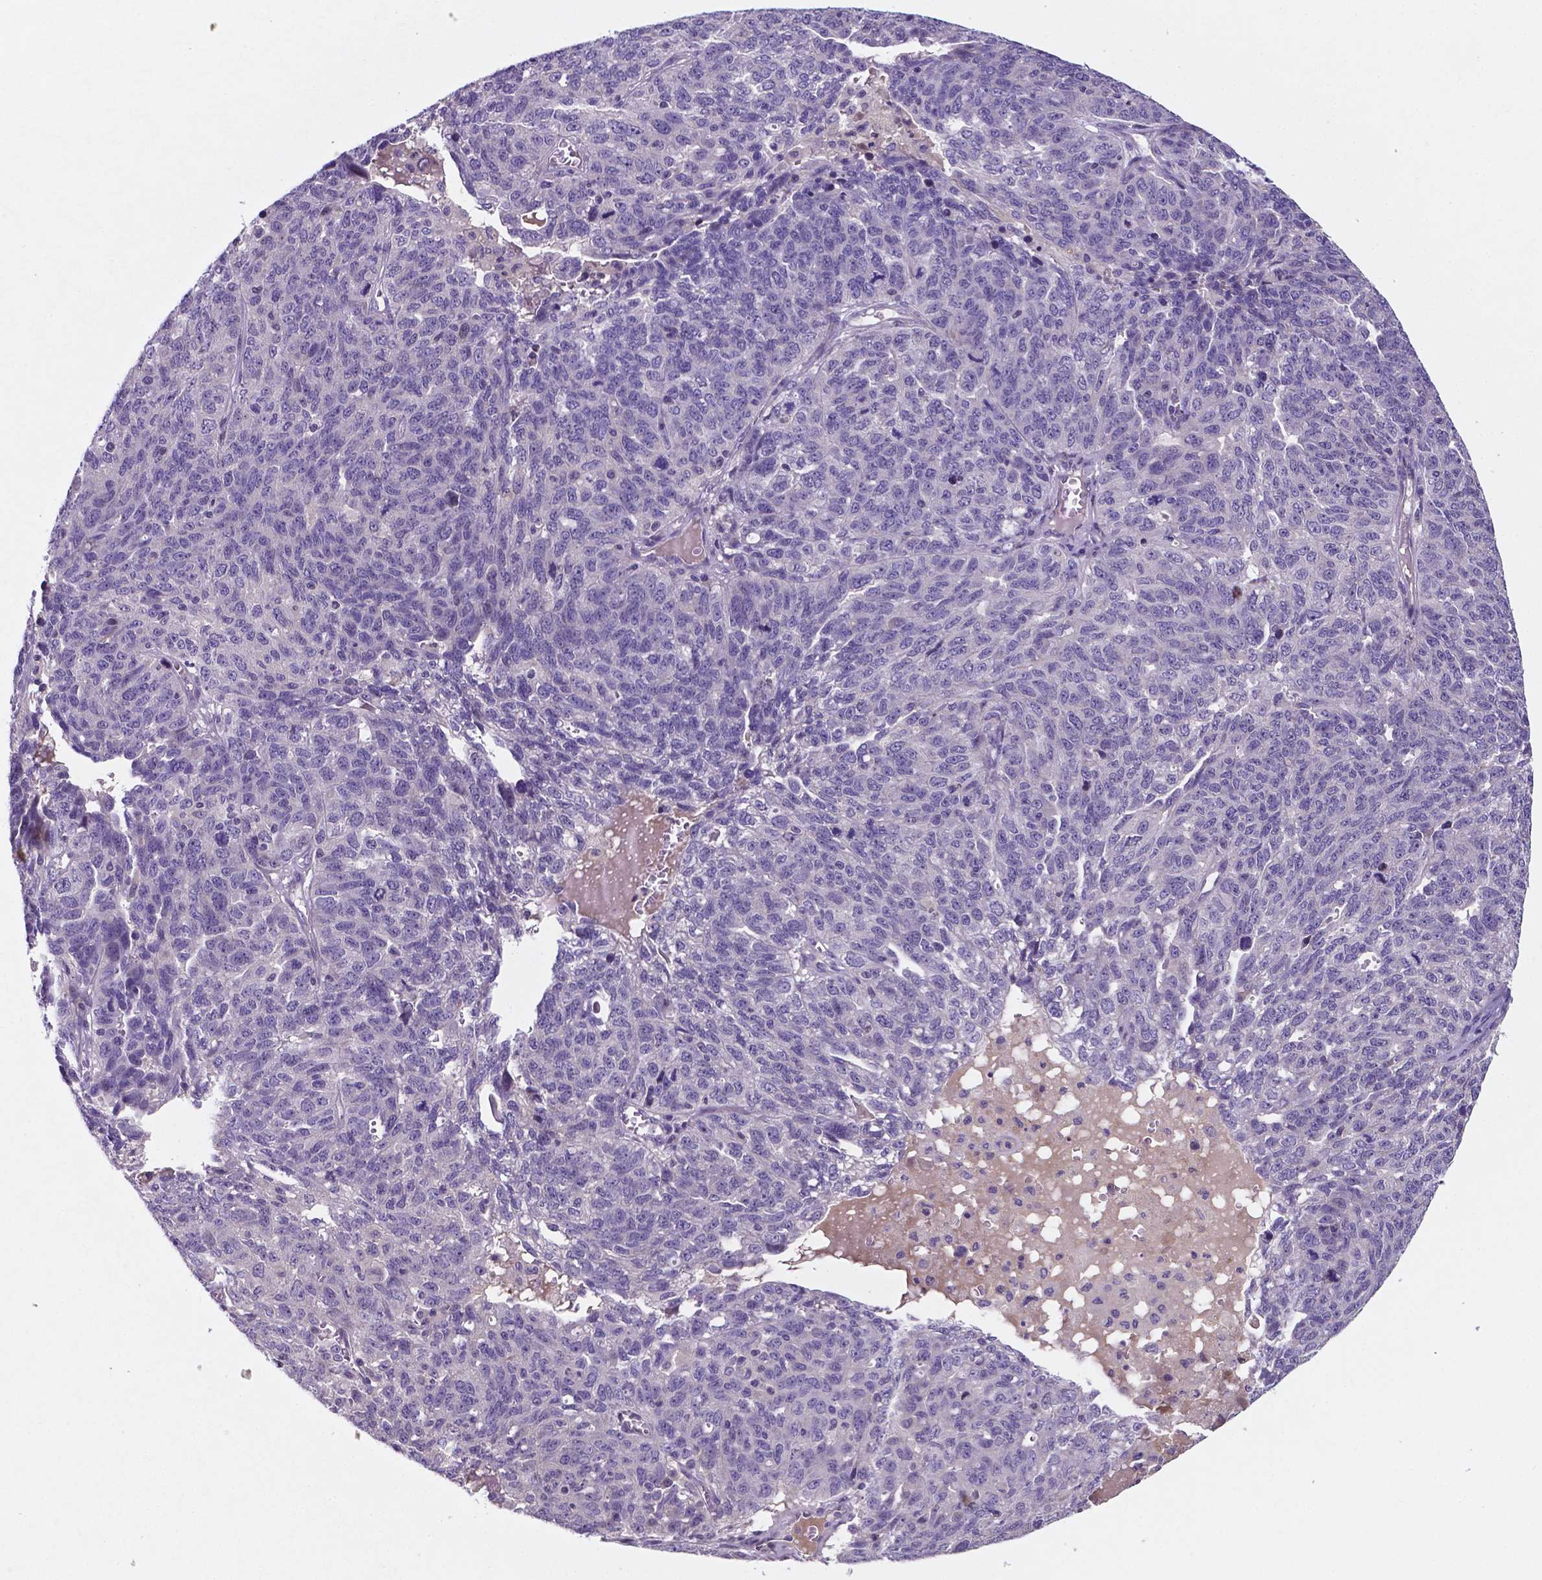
{"staining": {"intensity": "negative", "quantity": "none", "location": "none"}, "tissue": "ovarian cancer", "cell_type": "Tumor cells", "image_type": "cancer", "snomed": [{"axis": "morphology", "description": "Cystadenocarcinoma, serous, NOS"}, {"axis": "topography", "description": "Ovary"}], "caption": "Serous cystadenocarcinoma (ovarian) stained for a protein using immunohistochemistry demonstrates no staining tumor cells.", "gene": "TM4SF20", "patient": {"sex": "female", "age": 71}}